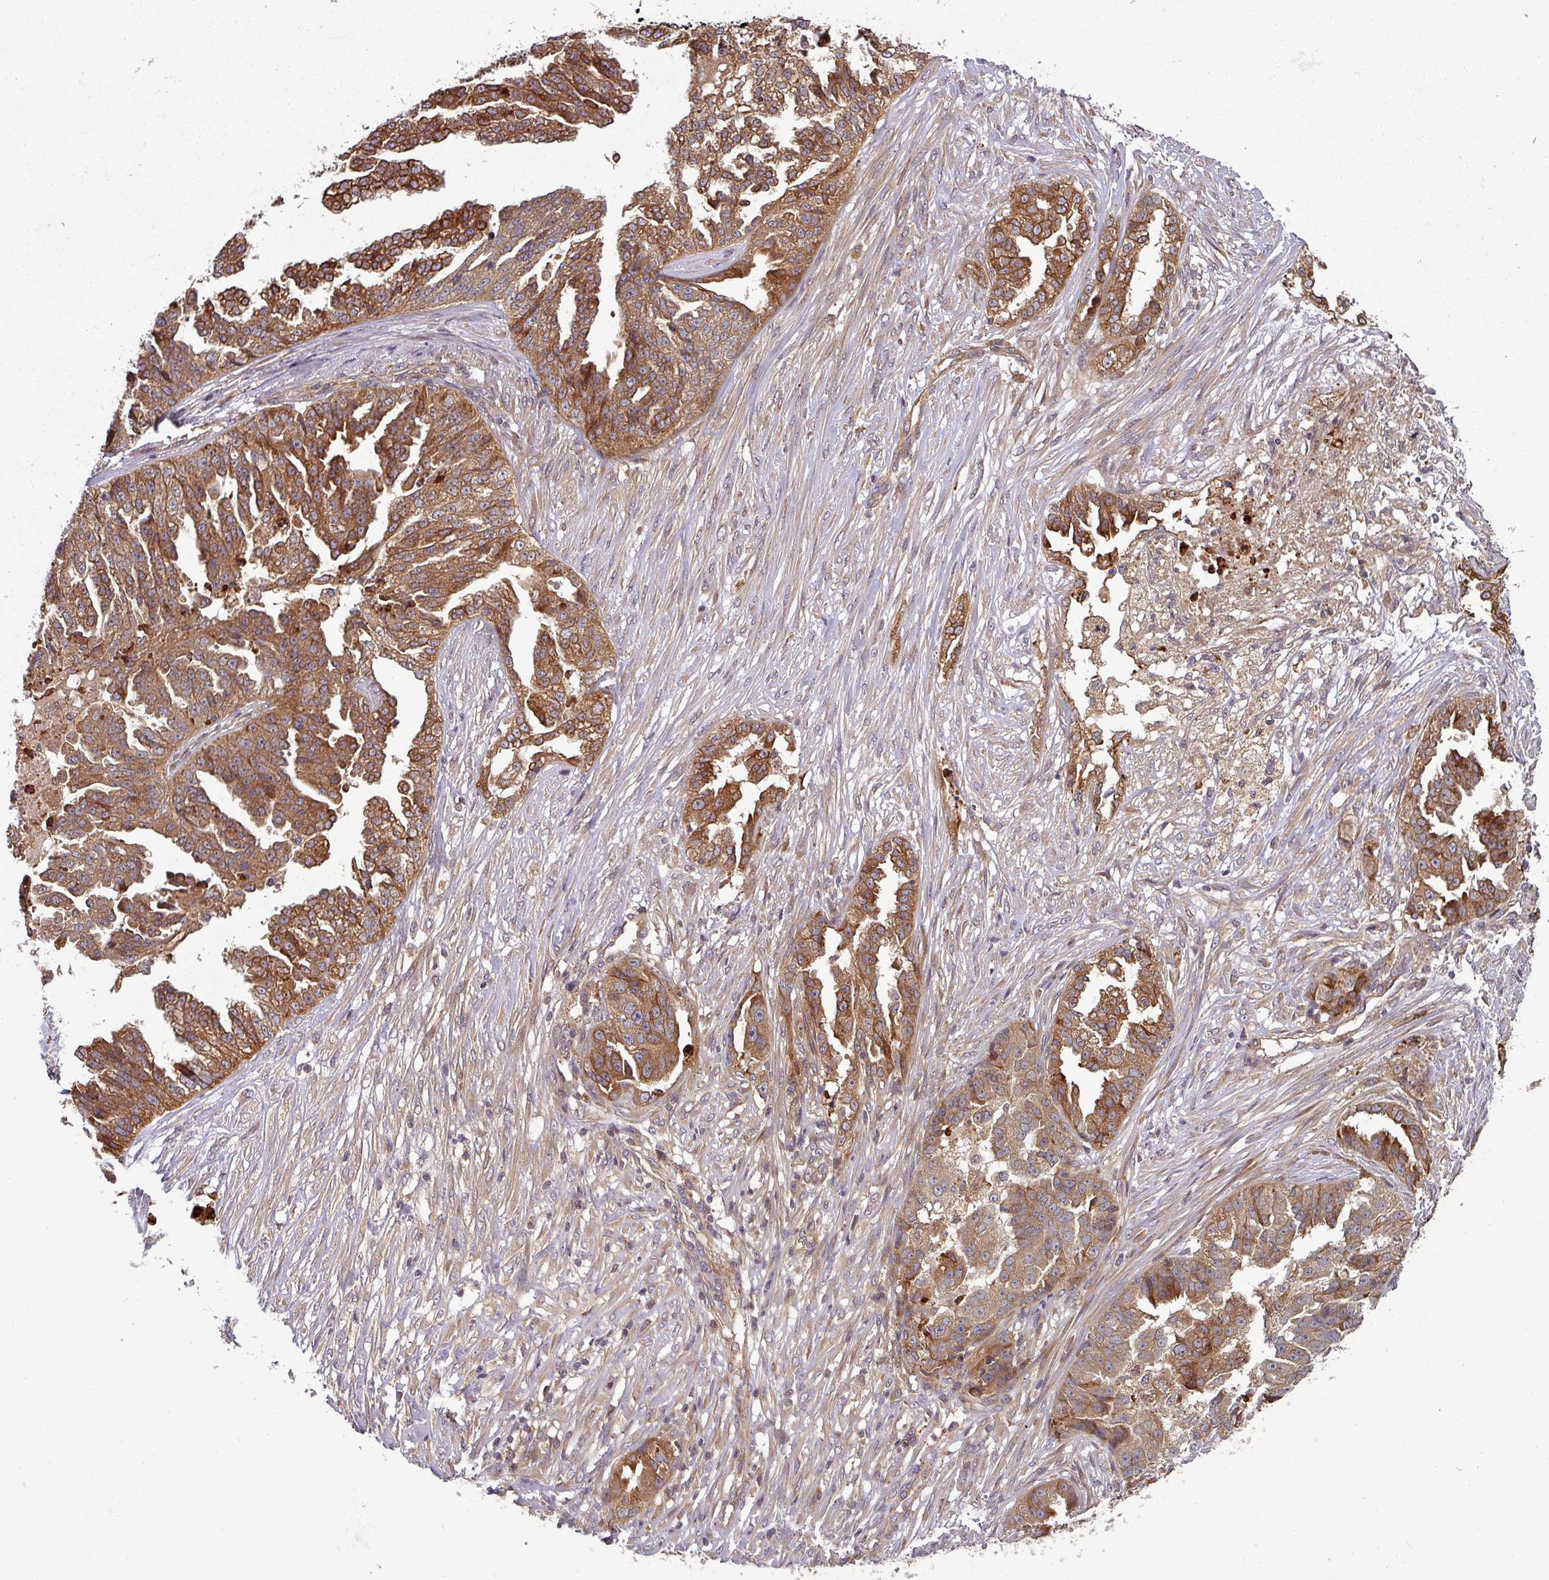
{"staining": {"intensity": "strong", "quantity": ">75%", "location": "cytoplasmic/membranous"}, "tissue": "ovarian cancer", "cell_type": "Tumor cells", "image_type": "cancer", "snomed": [{"axis": "morphology", "description": "Cystadenocarcinoma, serous, NOS"}, {"axis": "topography", "description": "Ovary"}], "caption": "High-magnification brightfield microscopy of ovarian cancer stained with DAB (brown) and counterstained with hematoxylin (blue). tumor cells exhibit strong cytoplasmic/membranous staining is present in approximately>75% of cells.", "gene": "GSKIP", "patient": {"sex": "female", "age": 58}}